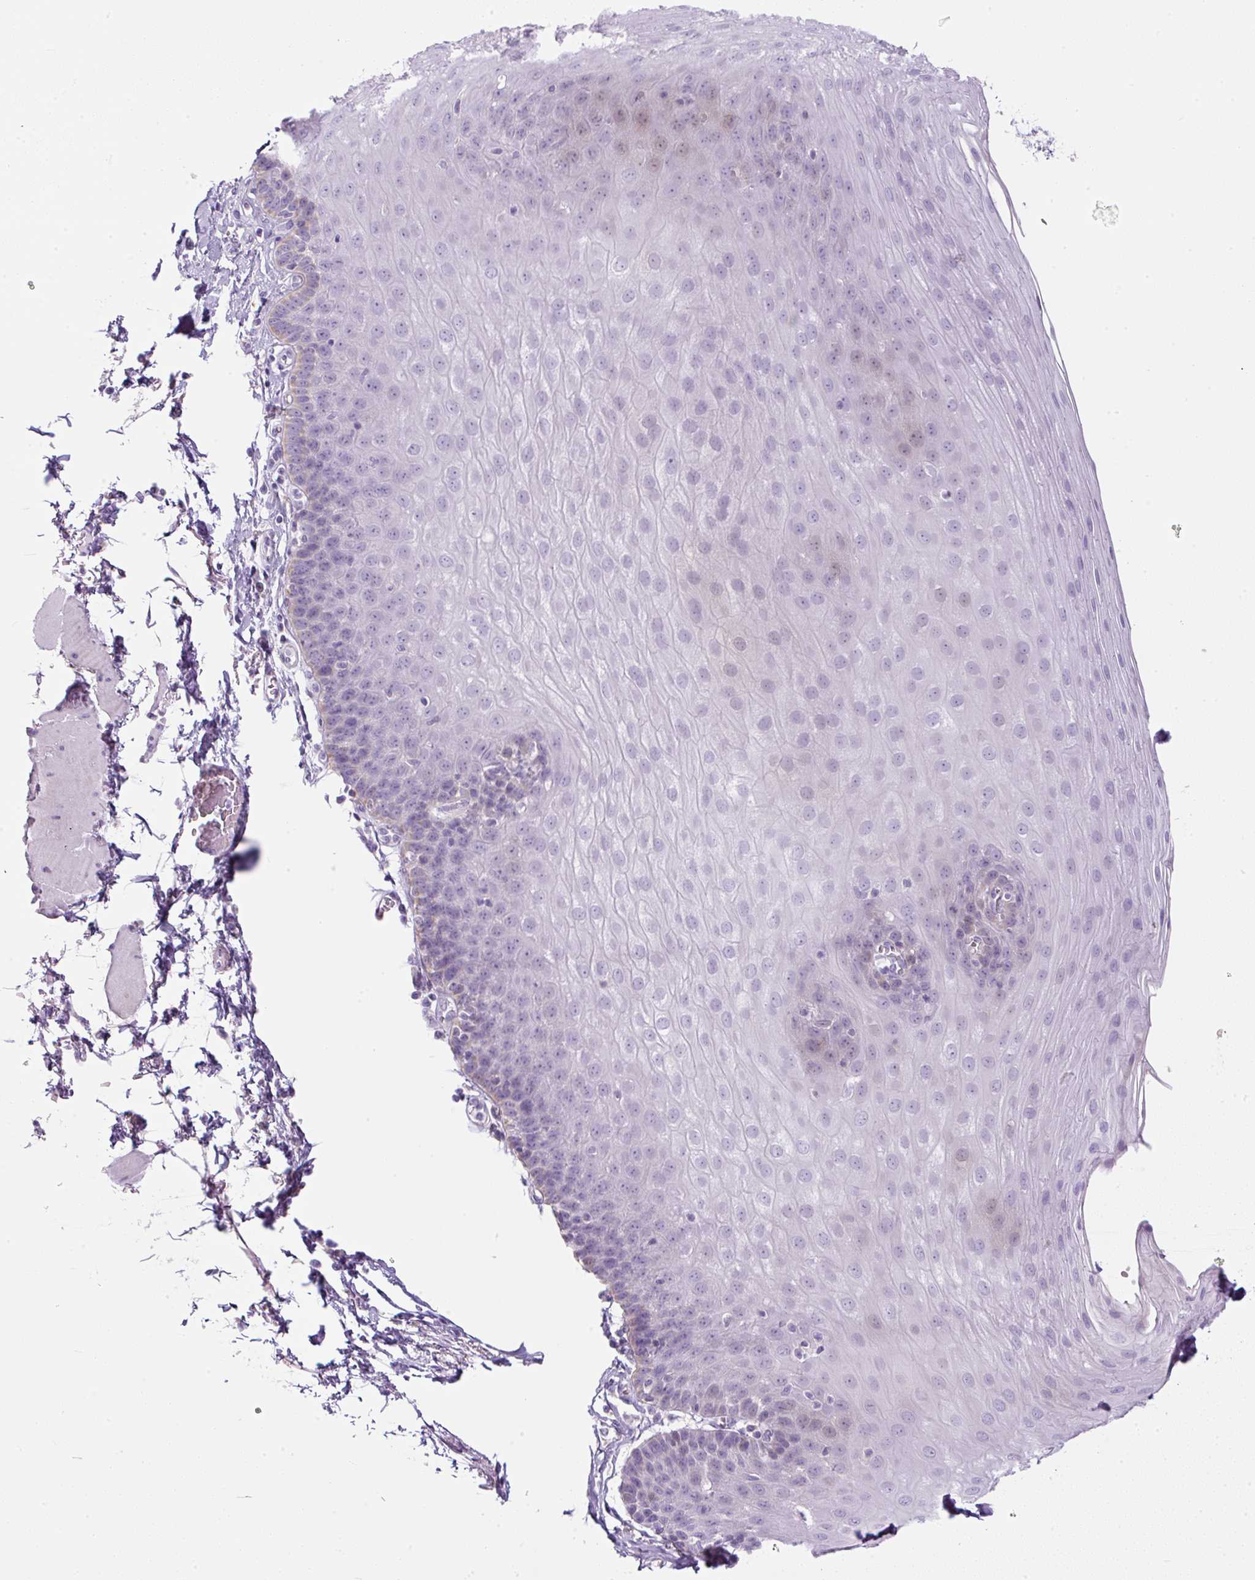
{"staining": {"intensity": "negative", "quantity": "none", "location": "none"}, "tissue": "esophagus", "cell_type": "Squamous epithelial cells", "image_type": "normal", "snomed": [{"axis": "morphology", "description": "Normal tissue, NOS"}, {"axis": "topography", "description": "Esophagus"}], "caption": "The image exhibits no staining of squamous epithelial cells in unremarkable esophagus.", "gene": "FGFBP3", "patient": {"sex": "female", "age": 81}}